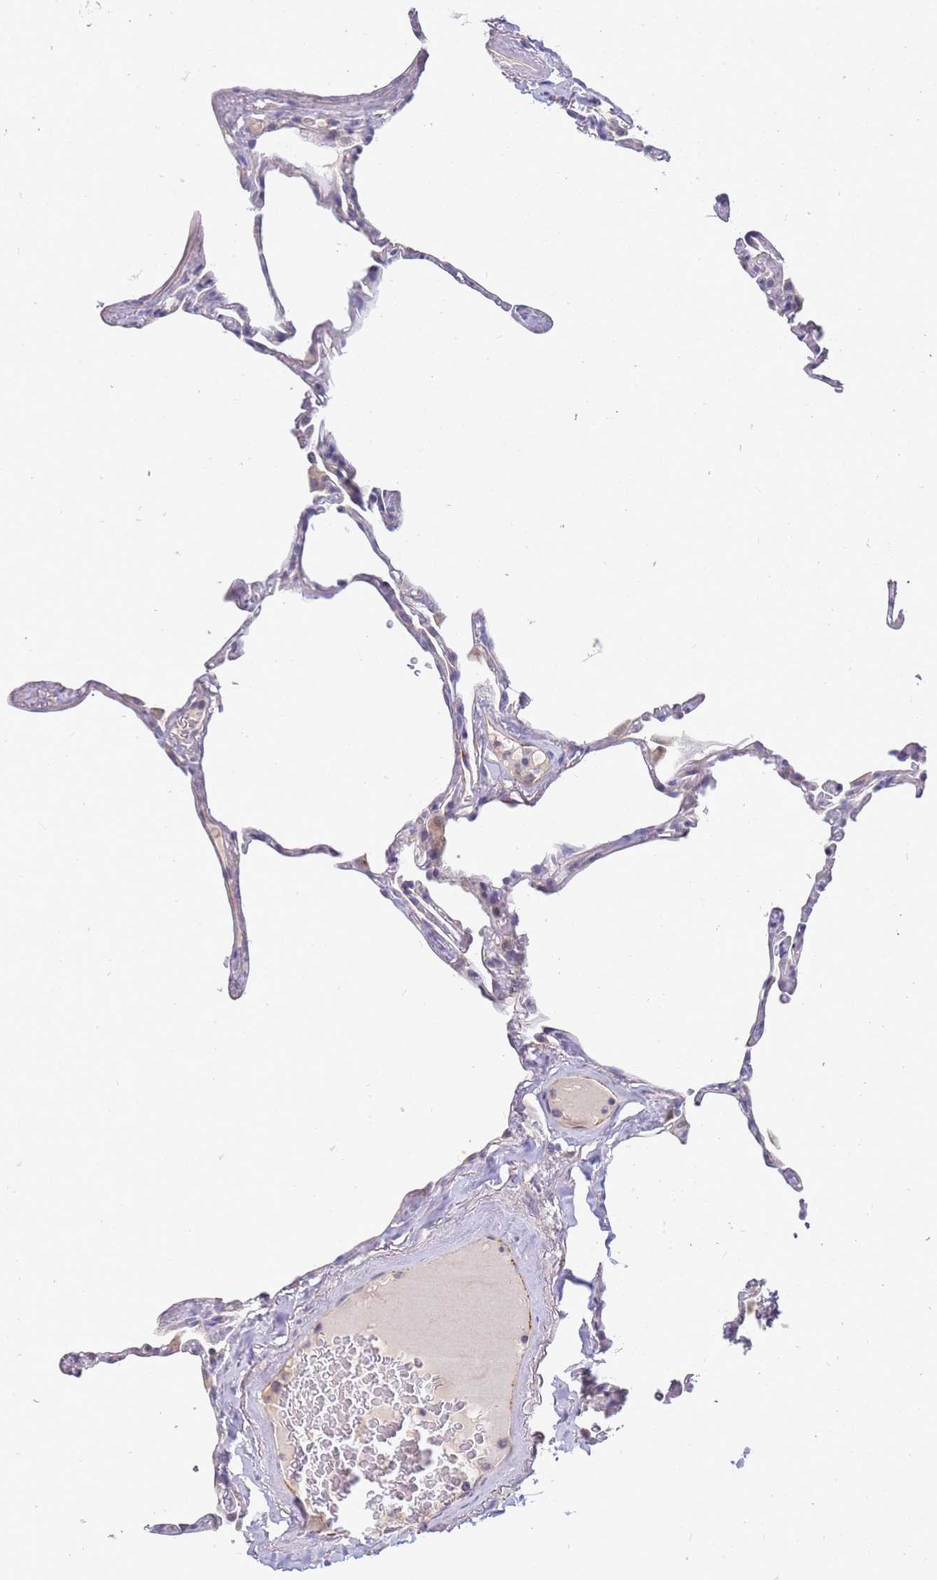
{"staining": {"intensity": "negative", "quantity": "none", "location": "none"}, "tissue": "lung", "cell_type": "Alveolar cells", "image_type": "normal", "snomed": [{"axis": "morphology", "description": "Normal tissue, NOS"}, {"axis": "topography", "description": "Lung"}], "caption": "IHC histopathology image of normal lung: human lung stained with DAB reveals no significant protein positivity in alveolar cells. The staining is performed using DAB brown chromogen with nuclei counter-stained in using hematoxylin.", "gene": "NMUR2", "patient": {"sex": "male", "age": 65}}